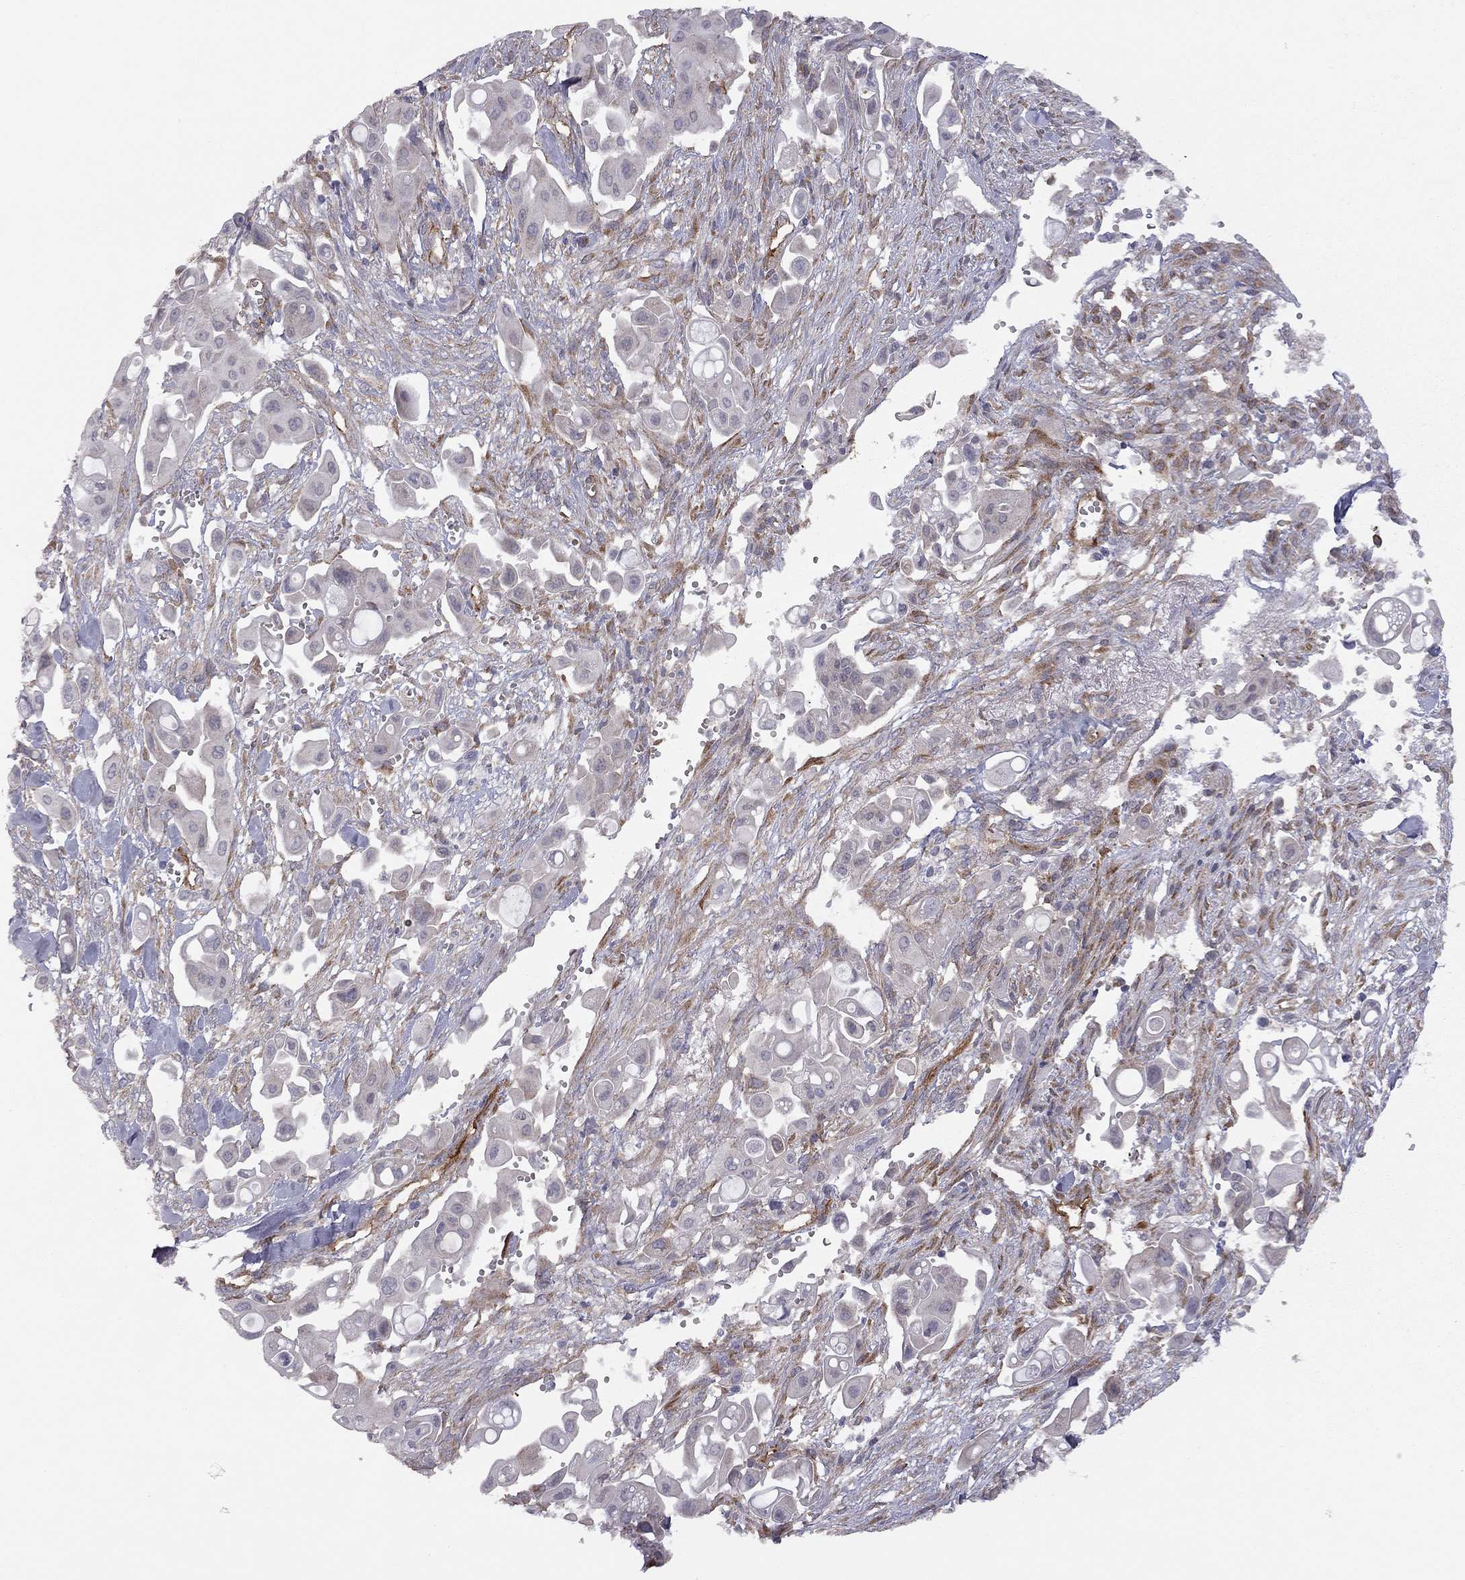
{"staining": {"intensity": "negative", "quantity": "none", "location": "none"}, "tissue": "pancreatic cancer", "cell_type": "Tumor cells", "image_type": "cancer", "snomed": [{"axis": "morphology", "description": "Adenocarcinoma, NOS"}, {"axis": "topography", "description": "Pancreas"}], "caption": "A high-resolution micrograph shows immunohistochemistry (IHC) staining of adenocarcinoma (pancreatic), which demonstrates no significant positivity in tumor cells. Brightfield microscopy of IHC stained with DAB (3,3'-diaminobenzidine) (brown) and hematoxylin (blue), captured at high magnification.", "gene": "EXOC3L2", "patient": {"sex": "male", "age": 50}}